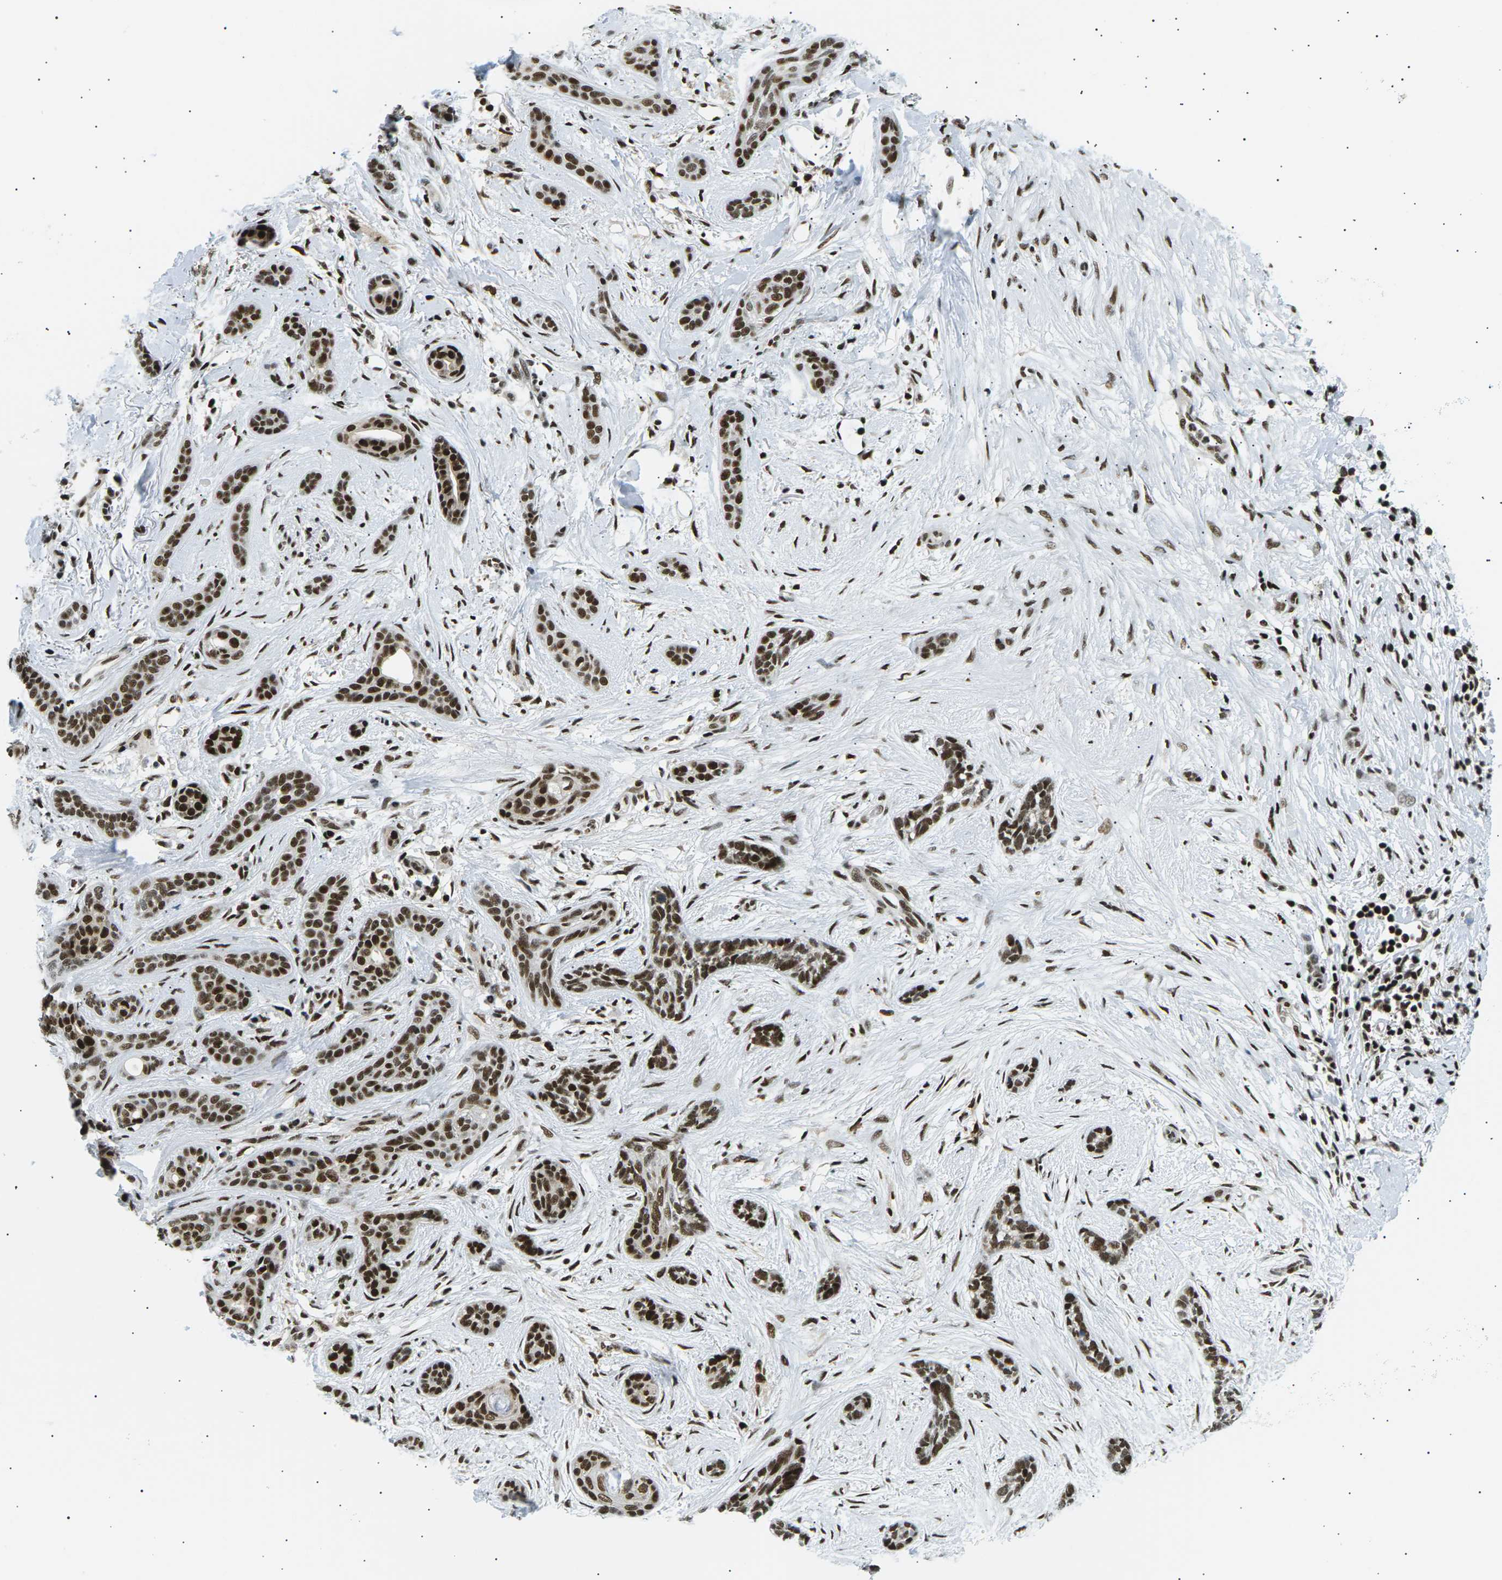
{"staining": {"intensity": "strong", "quantity": ">75%", "location": "nuclear"}, "tissue": "skin cancer", "cell_type": "Tumor cells", "image_type": "cancer", "snomed": [{"axis": "morphology", "description": "Basal cell carcinoma"}, {"axis": "morphology", "description": "Adnexal tumor, benign"}, {"axis": "topography", "description": "Skin"}], "caption": "This micrograph exhibits IHC staining of human benign adnexal tumor (skin), with high strong nuclear staining in about >75% of tumor cells.", "gene": "RPA2", "patient": {"sex": "female", "age": 42}}